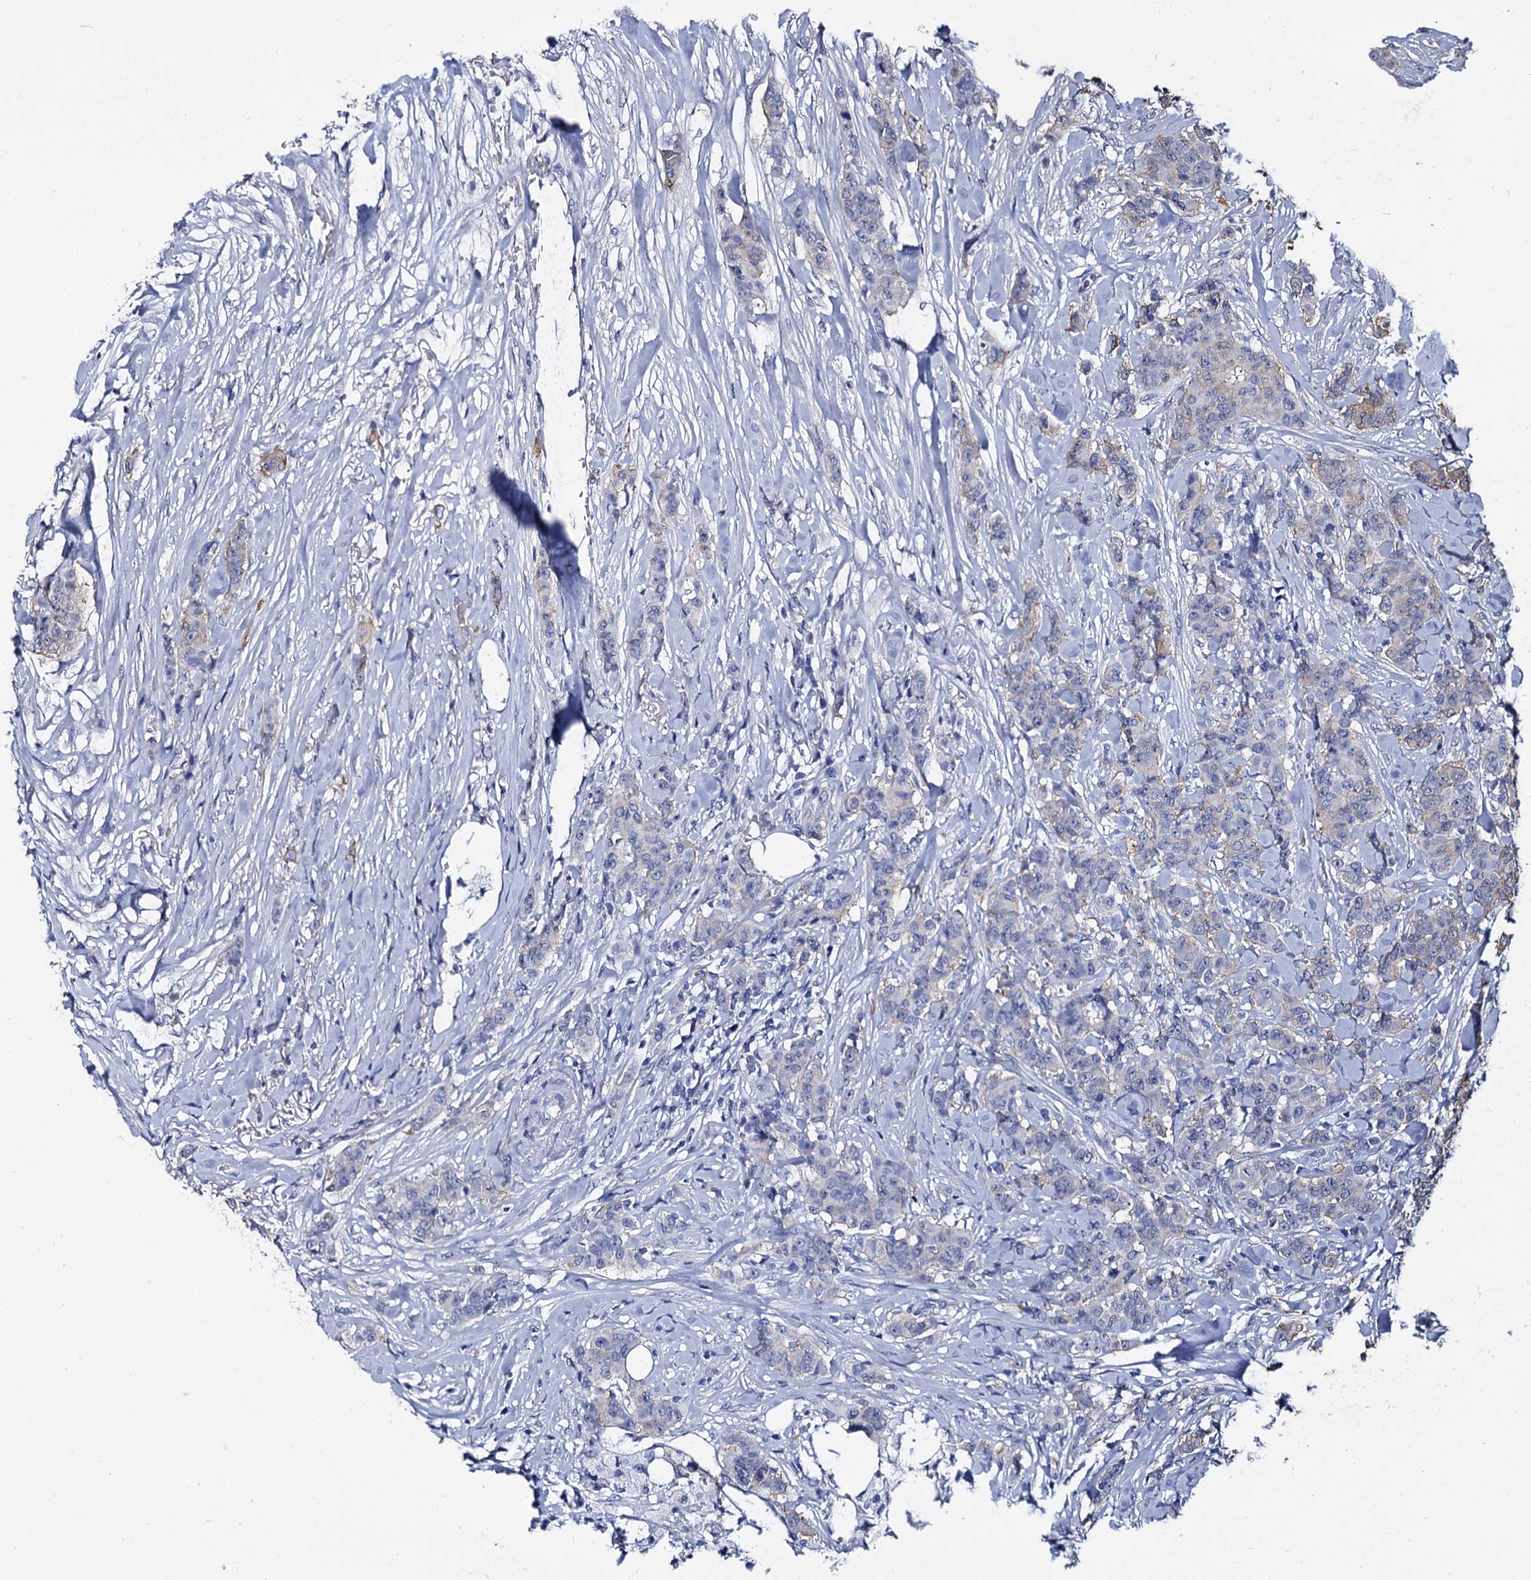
{"staining": {"intensity": "negative", "quantity": "none", "location": "none"}, "tissue": "breast cancer", "cell_type": "Tumor cells", "image_type": "cancer", "snomed": [{"axis": "morphology", "description": "Duct carcinoma"}, {"axis": "topography", "description": "Breast"}], "caption": "Tumor cells are negative for brown protein staining in invasive ductal carcinoma (breast). Nuclei are stained in blue.", "gene": "CBFB", "patient": {"sex": "female", "age": 40}}